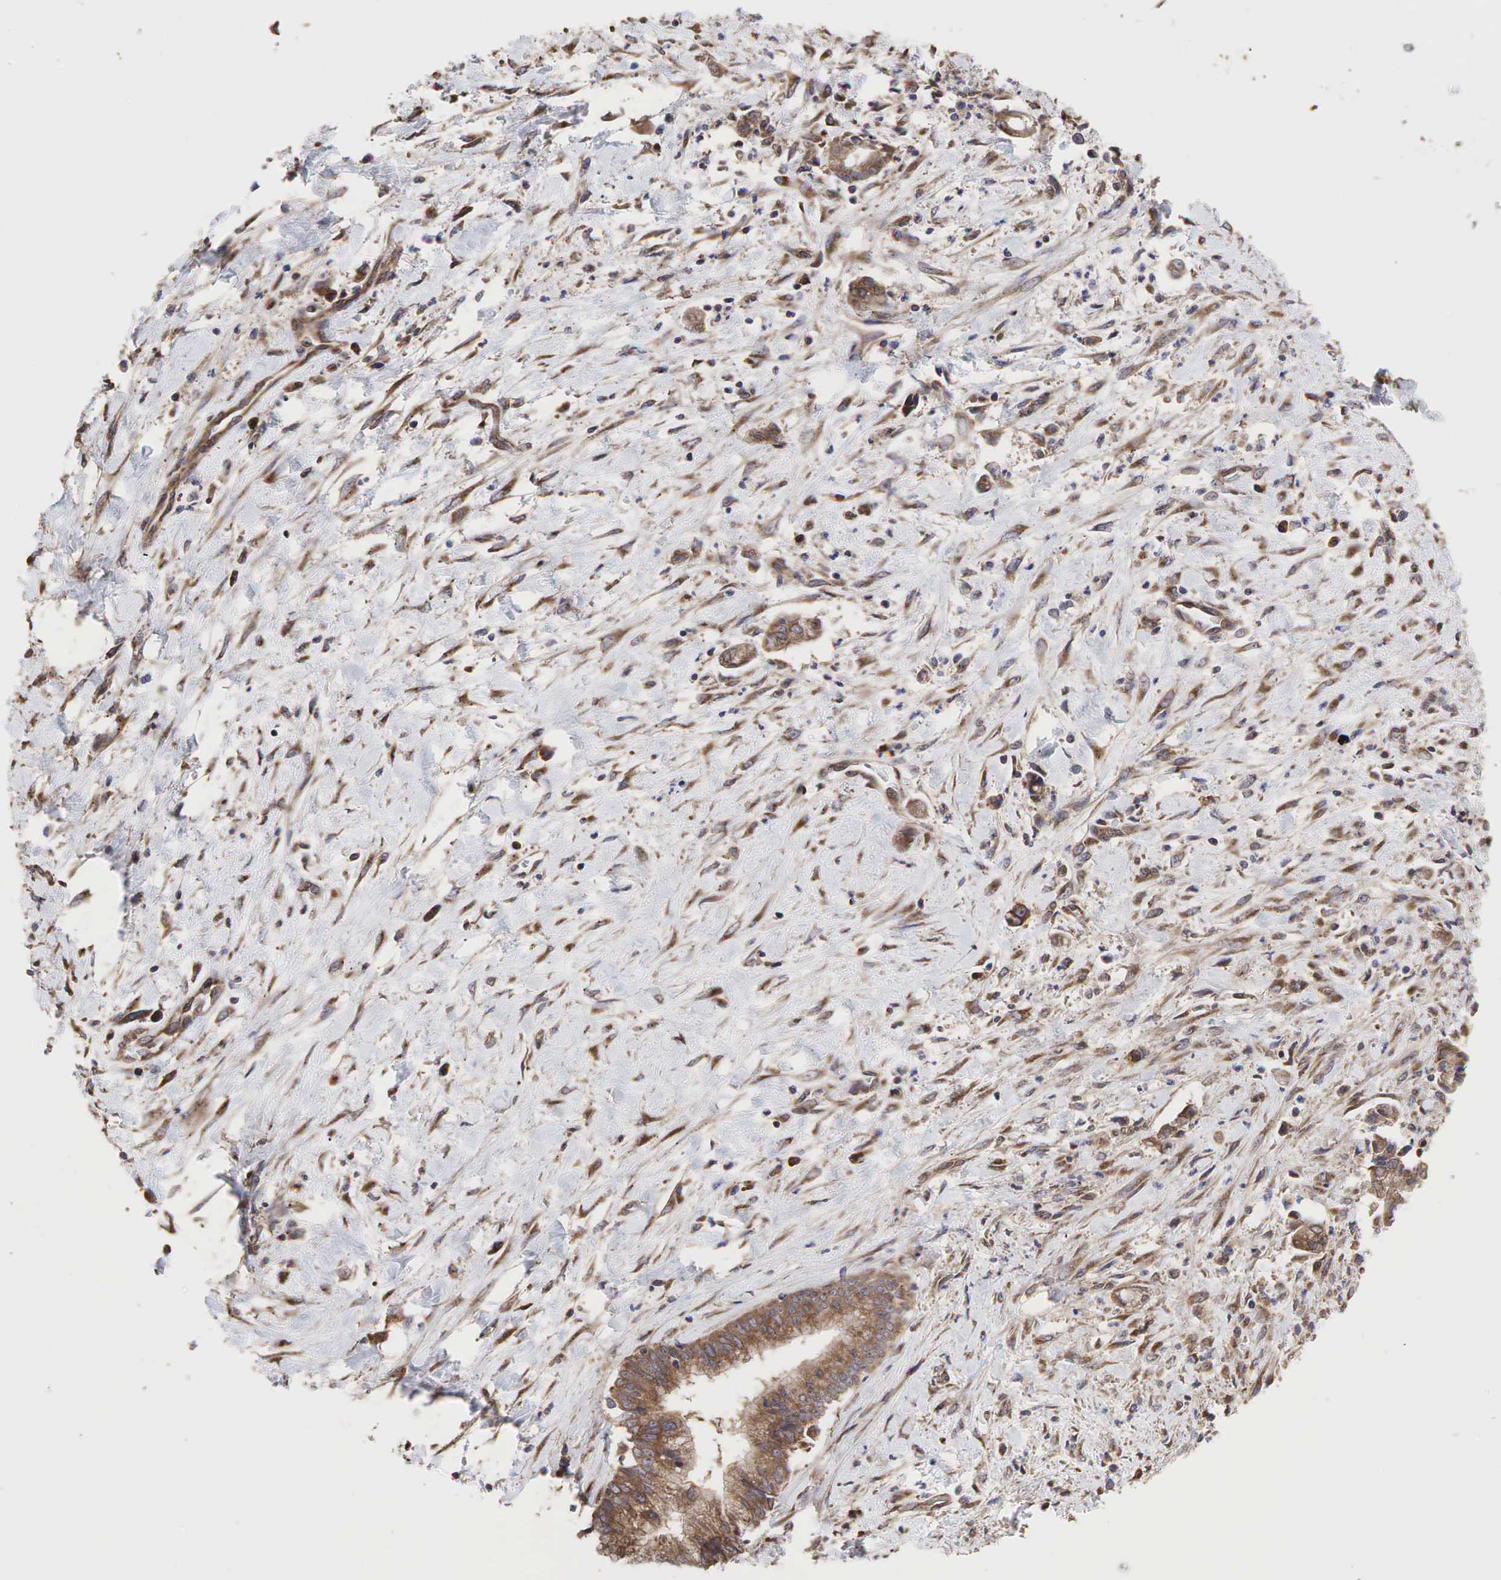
{"staining": {"intensity": "moderate", "quantity": ">75%", "location": "cytoplasmic/membranous"}, "tissue": "liver cancer", "cell_type": "Tumor cells", "image_type": "cancer", "snomed": [{"axis": "morphology", "description": "Cholangiocarcinoma"}, {"axis": "topography", "description": "Liver"}], "caption": "Protein expression analysis of human liver cancer (cholangiocarcinoma) reveals moderate cytoplasmic/membranous staining in about >75% of tumor cells. The staining is performed using DAB (3,3'-diaminobenzidine) brown chromogen to label protein expression. The nuclei are counter-stained blue using hematoxylin.", "gene": "PABPC5", "patient": {"sex": "male", "age": 57}}